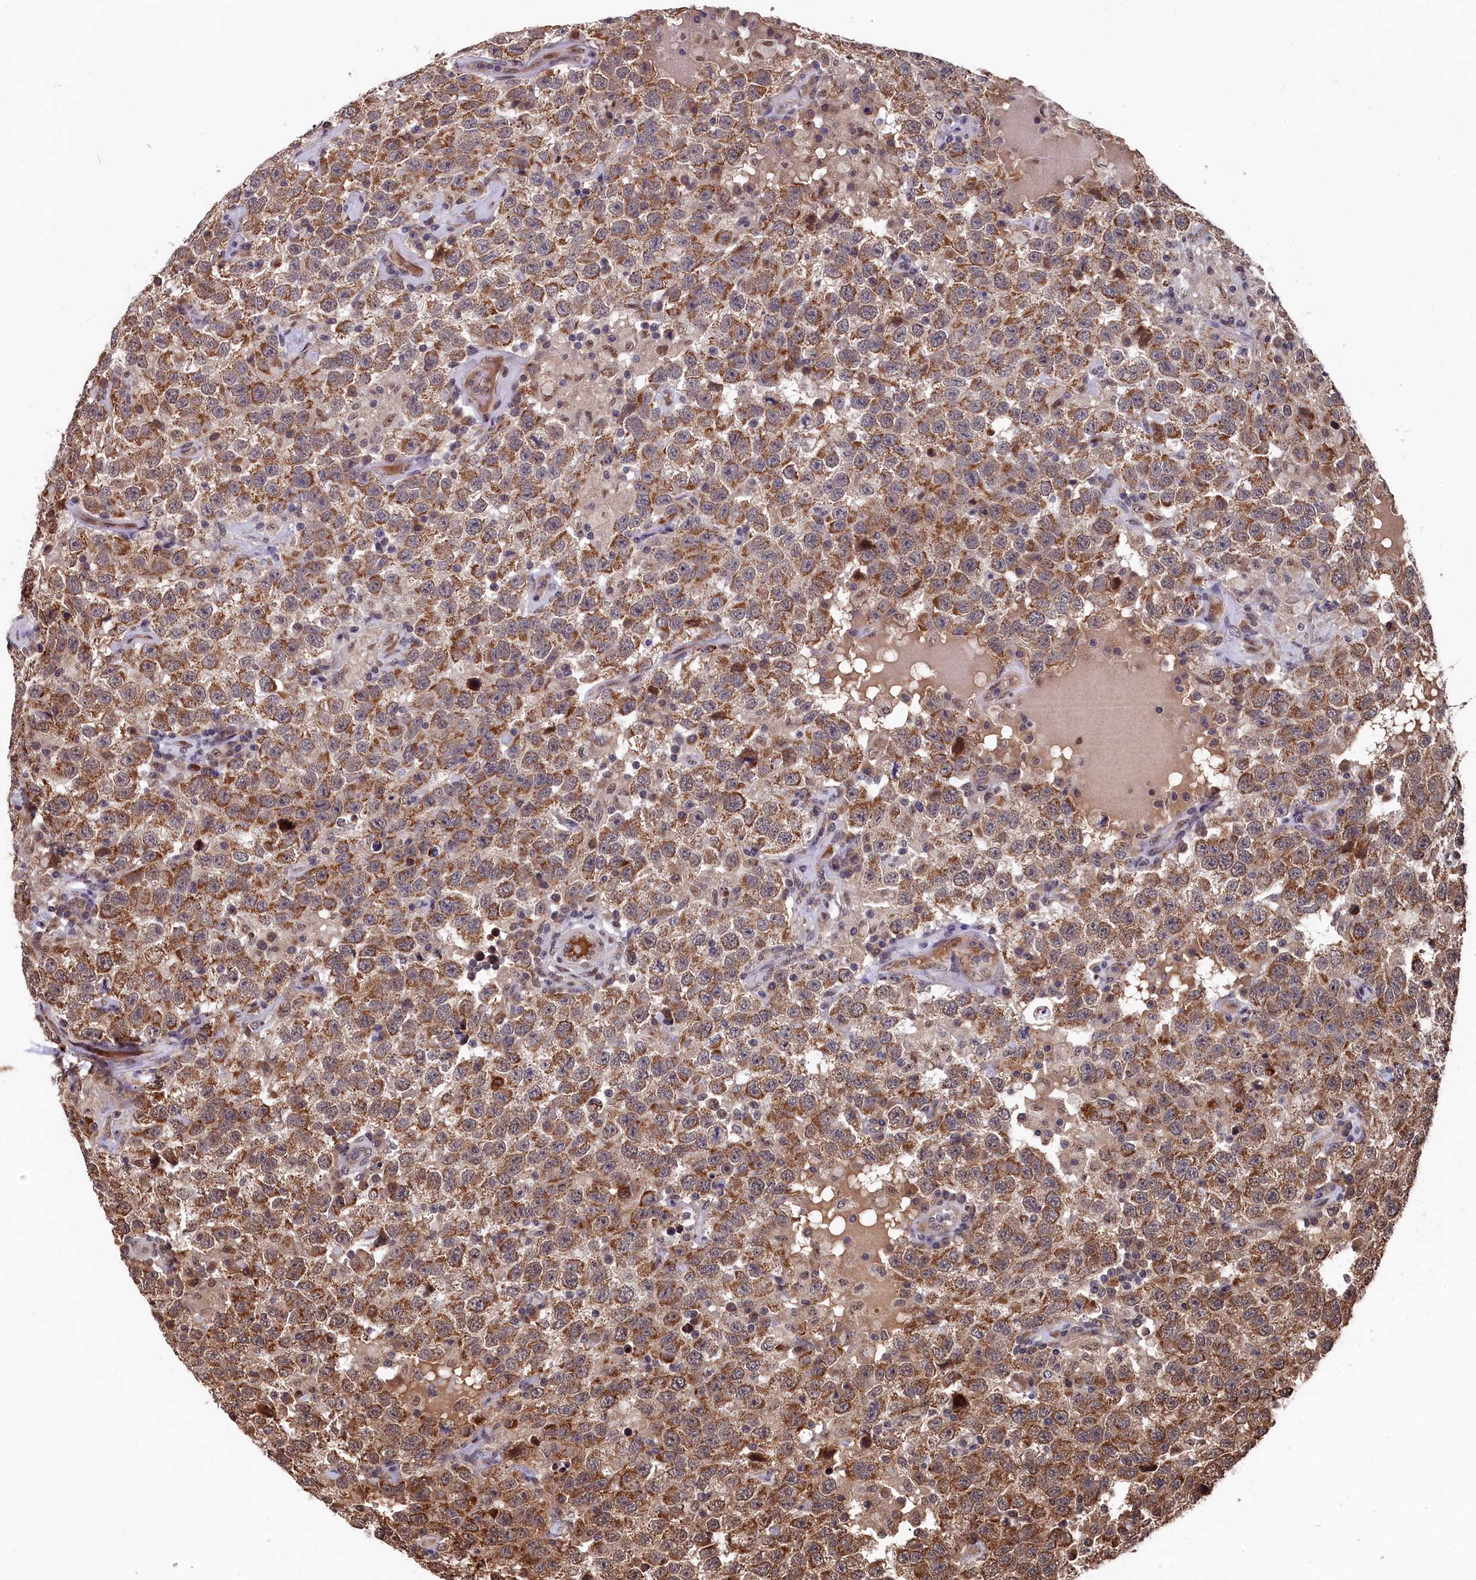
{"staining": {"intensity": "strong", "quantity": ">75%", "location": "cytoplasmic/membranous"}, "tissue": "testis cancer", "cell_type": "Tumor cells", "image_type": "cancer", "snomed": [{"axis": "morphology", "description": "Seminoma, NOS"}, {"axis": "topography", "description": "Testis"}], "caption": "Testis cancer was stained to show a protein in brown. There is high levels of strong cytoplasmic/membranous positivity in approximately >75% of tumor cells.", "gene": "CLPX", "patient": {"sex": "male", "age": 41}}